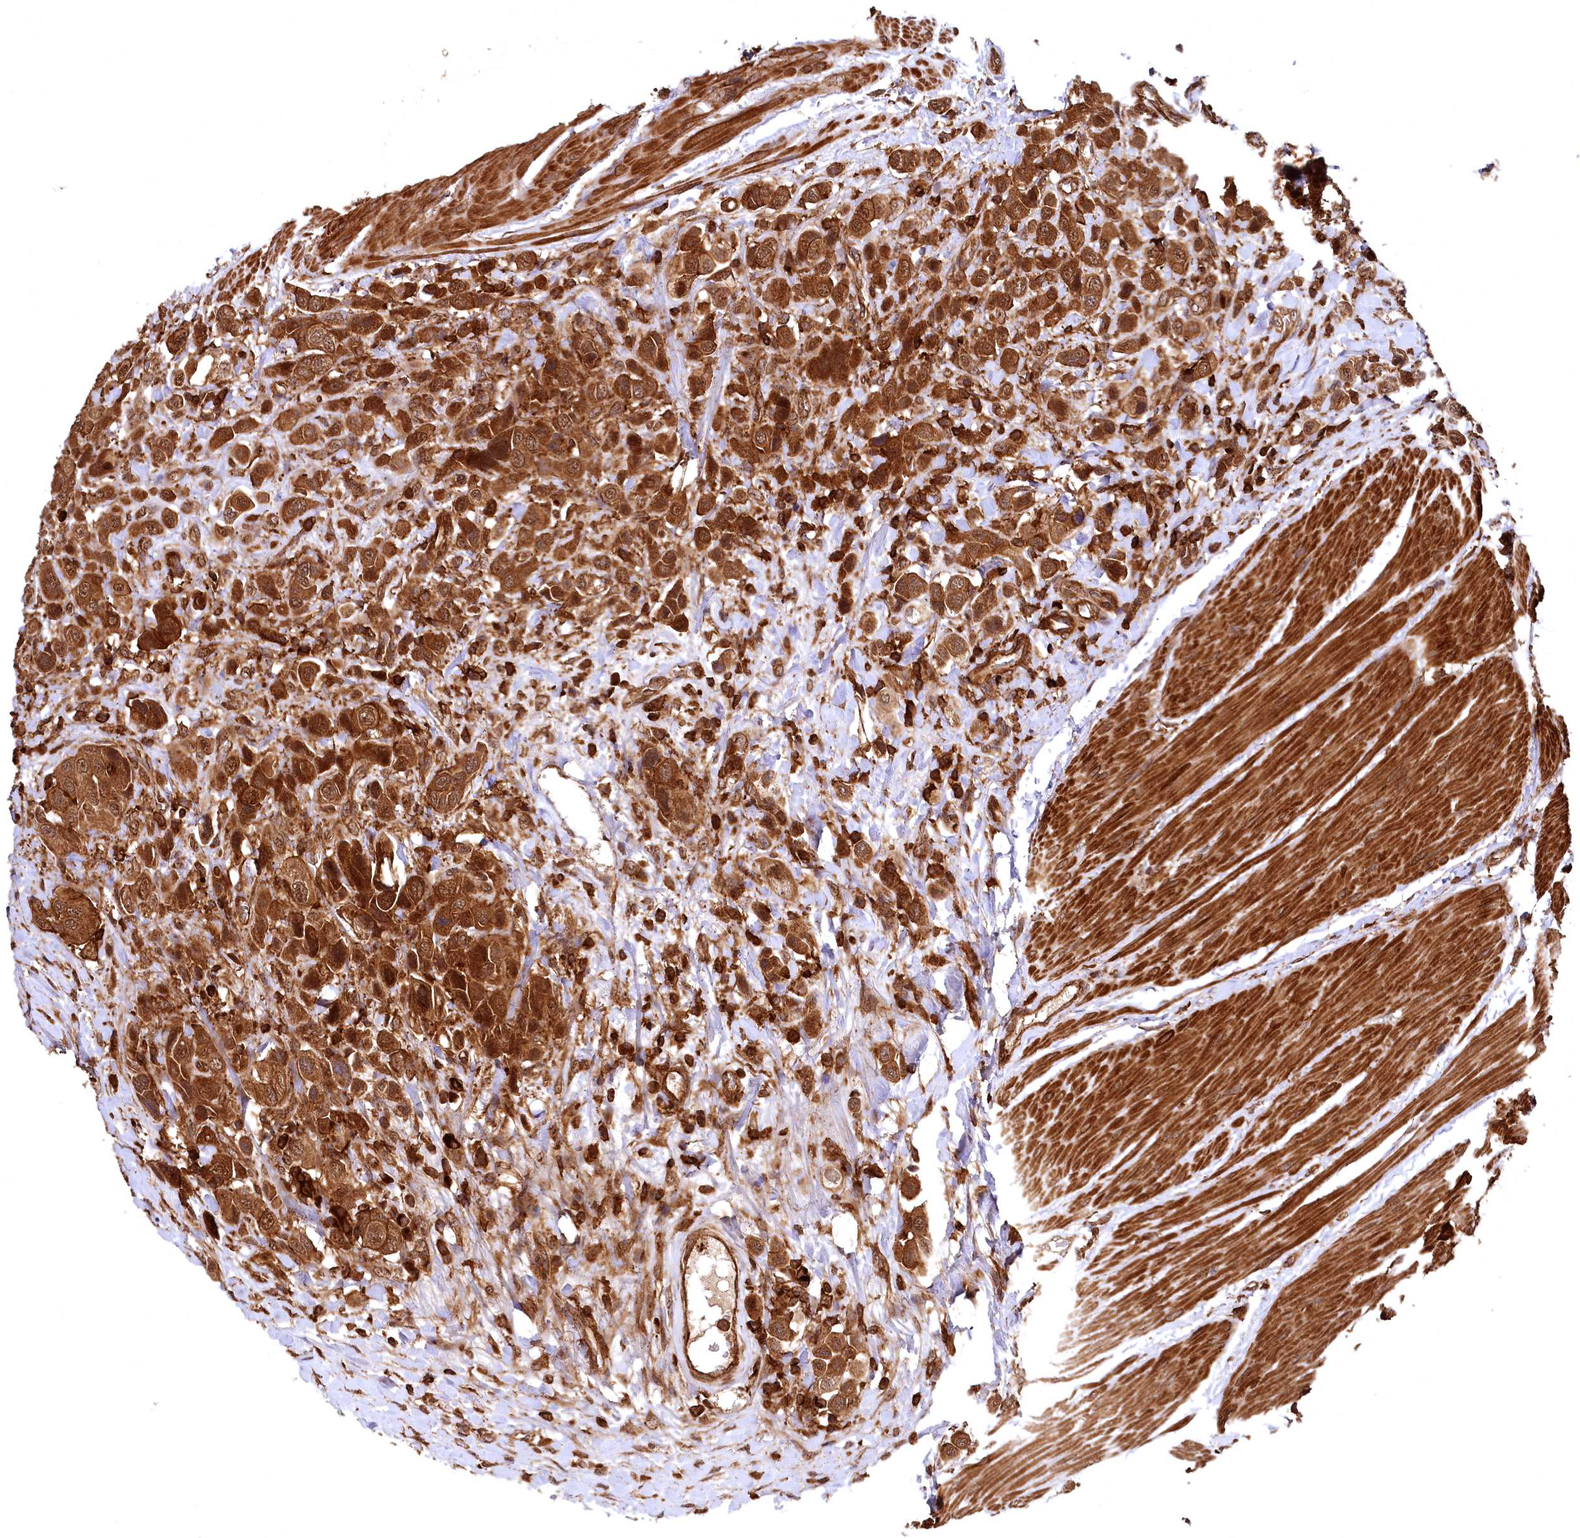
{"staining": {"intensity": "strong", "quantity": ">75%", "location": "cytoplasmic/membranous"}, "tissue": "urothelial cancer", "cell_type": "Tumor cells", "image_type": "cancer", "snomed": [{"axis": "morphology", "description": "Urothelial carcinoma, High grade"}, {"axis": "topography", "description": "Urinary bladder"}], "caption": "Immunohistochemistry staining of urothelial cancer, which demonstrates high levels of strong cytoplasmic/membranous positivity in about >75% of tumor cells indicating strong cytoplasmic/membranous protein positivity. The staining was performed using DAB (3,3'-diaminobenzidine) (brown) for protein detection and nuclei were counterstained in hematoxylin (blue).", "gene": "STUB1", "patient": {"sex": "male", "age": 50}}